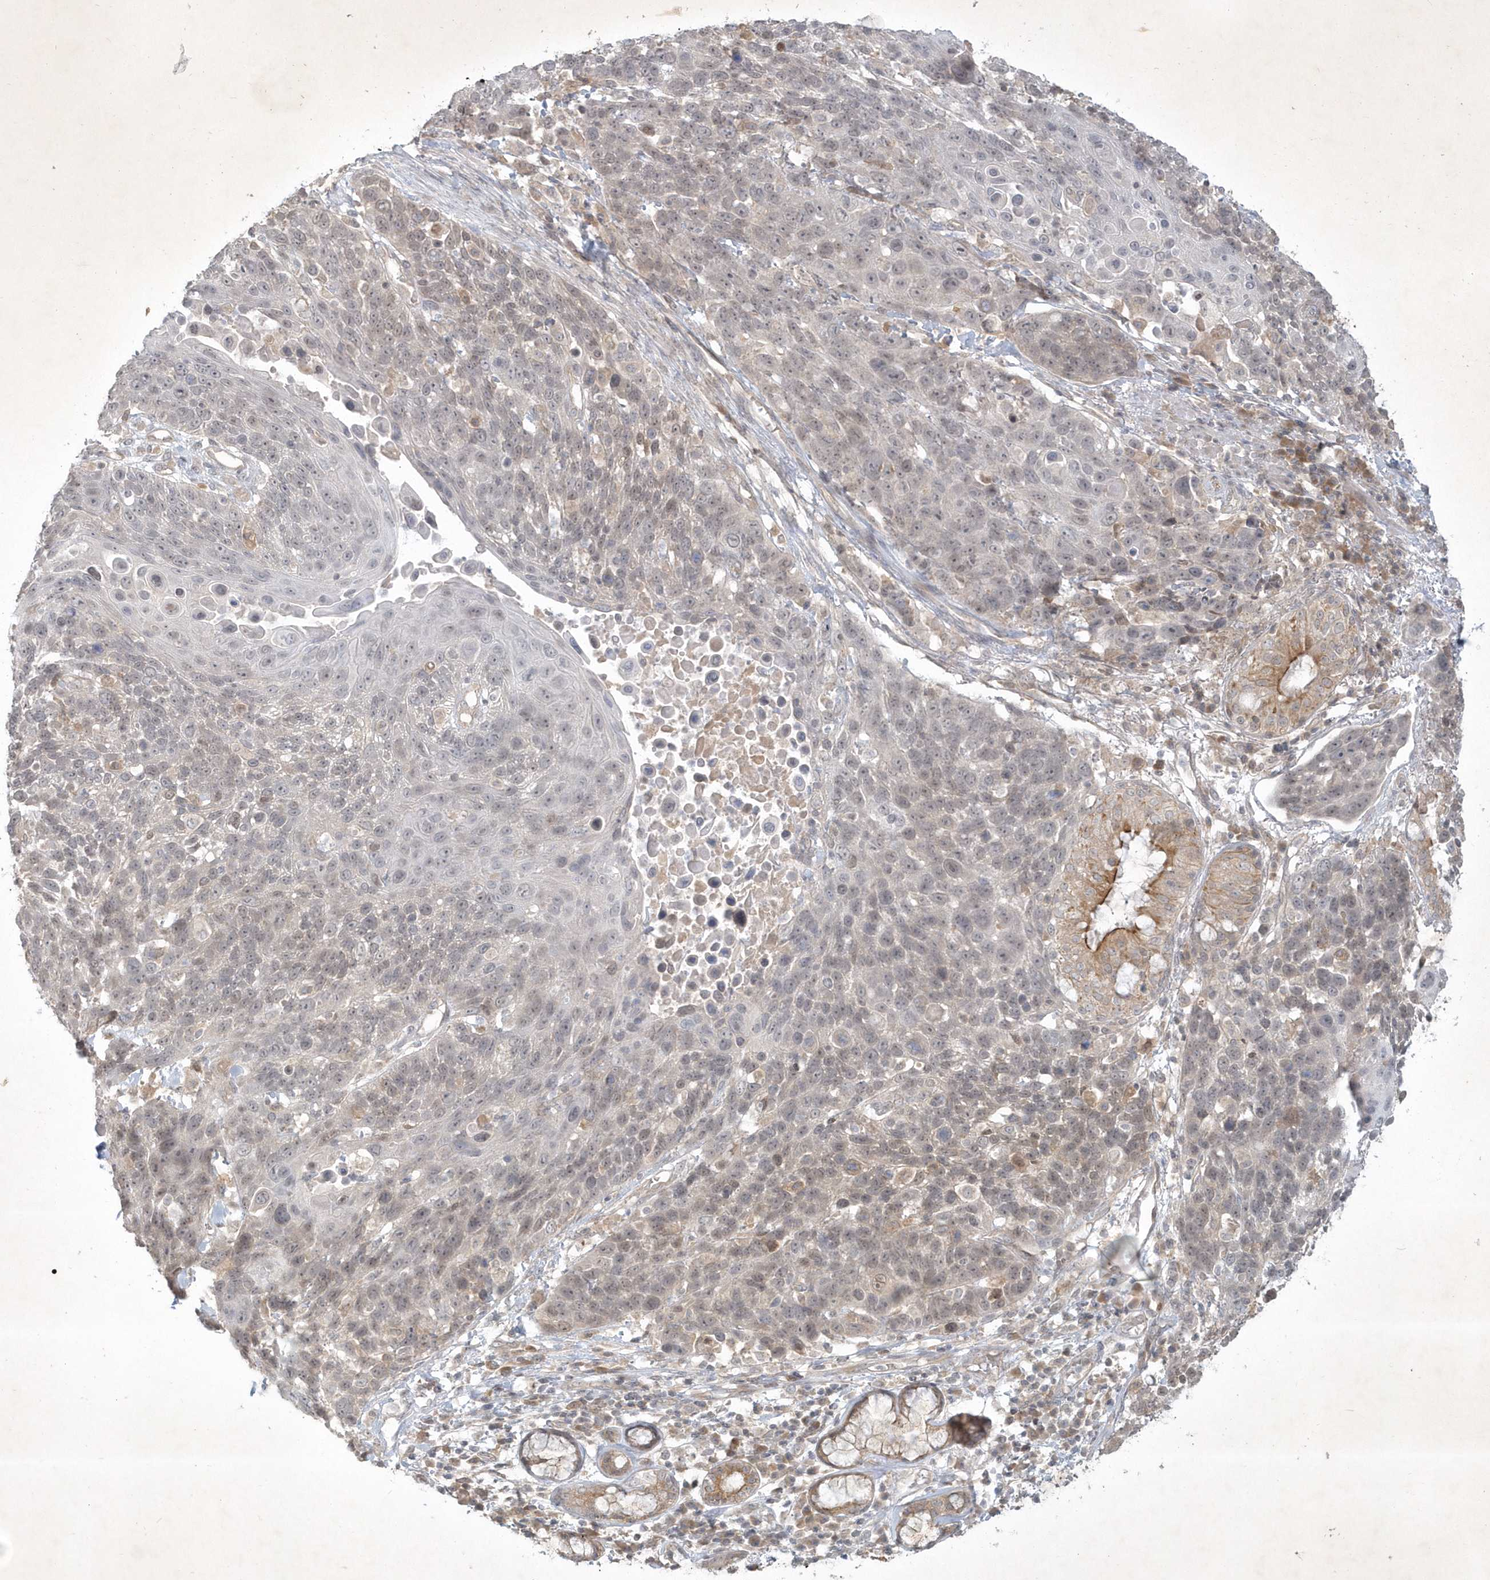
{"staining": {"intensity": "negative", "quantity": "none", "location": "none"}, "tissue": "lung cancer", "cell_type": "Tumor cells", "image_type": "cancer", "snomed": [{"axis": "morphology", "description": "Squamous cell carcinoma, NOS"}, {"axis": "topography", "description": "Lung"}], "caption": "Micrograph shows no protein expression in tumor cells of lung cancer tissue.", "gene": "BOD1", "patient": {"sex": "male", "age": 66}}